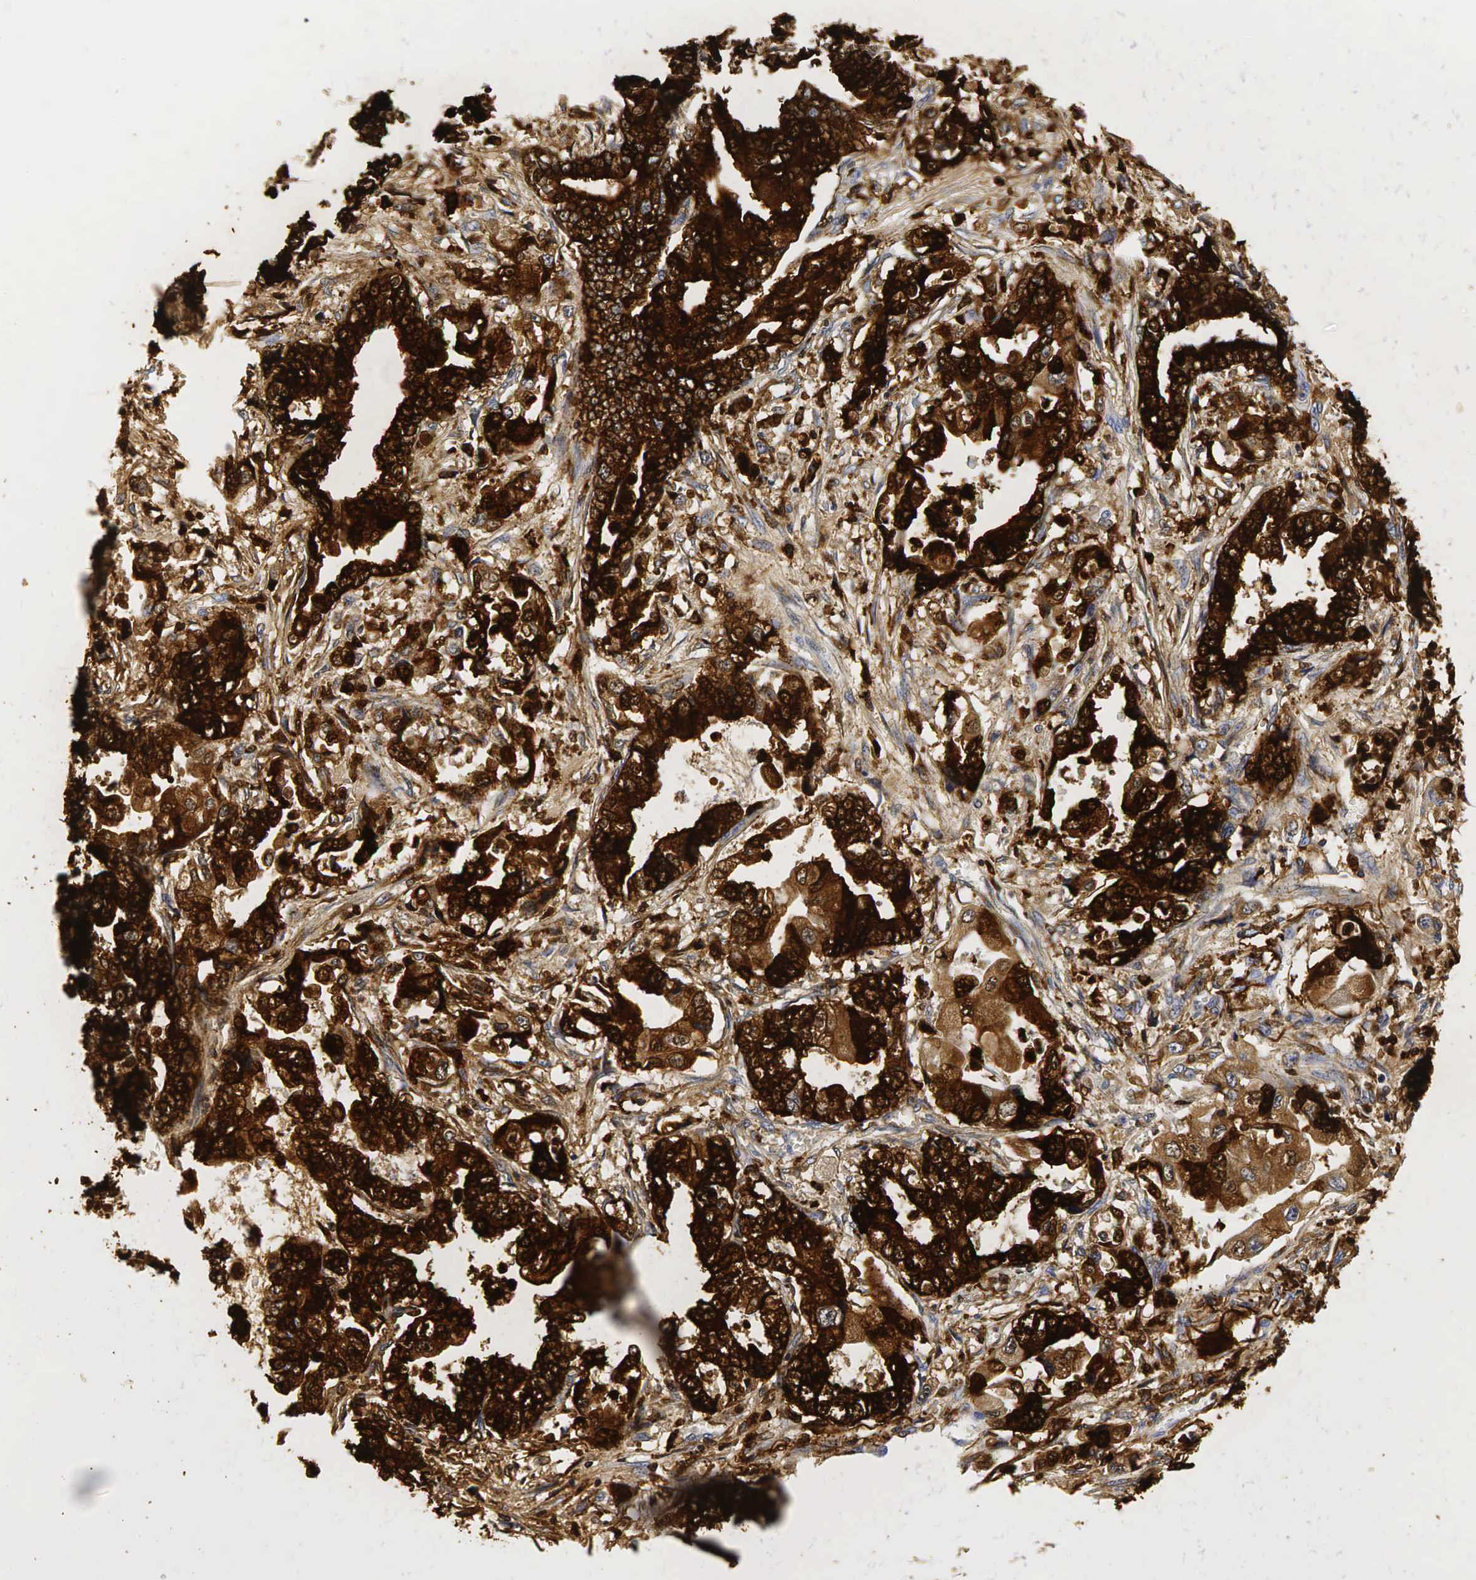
{"staining": {"intensity": "strong", "quantity": ">75%", "location": "cytoplasmic/membranous"}, "tissue": "stomach cancer", "cell_type": "Tumor cells", "image_type": "cancer", "snomed": [{"axis": "morphology", "description": "Adenocarcinoma, NOS"}, {"axis": "topography", "description": "Pancreas"}, {"axis": "topography", "description": "Stomach, upper"}], "caption": "Immunohistochemistry (IHC) photomicrograph of human stomach cancer stained for a protein (brown), which displays high levels of strong cytoplasmic/membranous staining in approximately >75% of tumor cells.", "gene": "LYZ", "patient": {"sex": "male", "age": 77}}